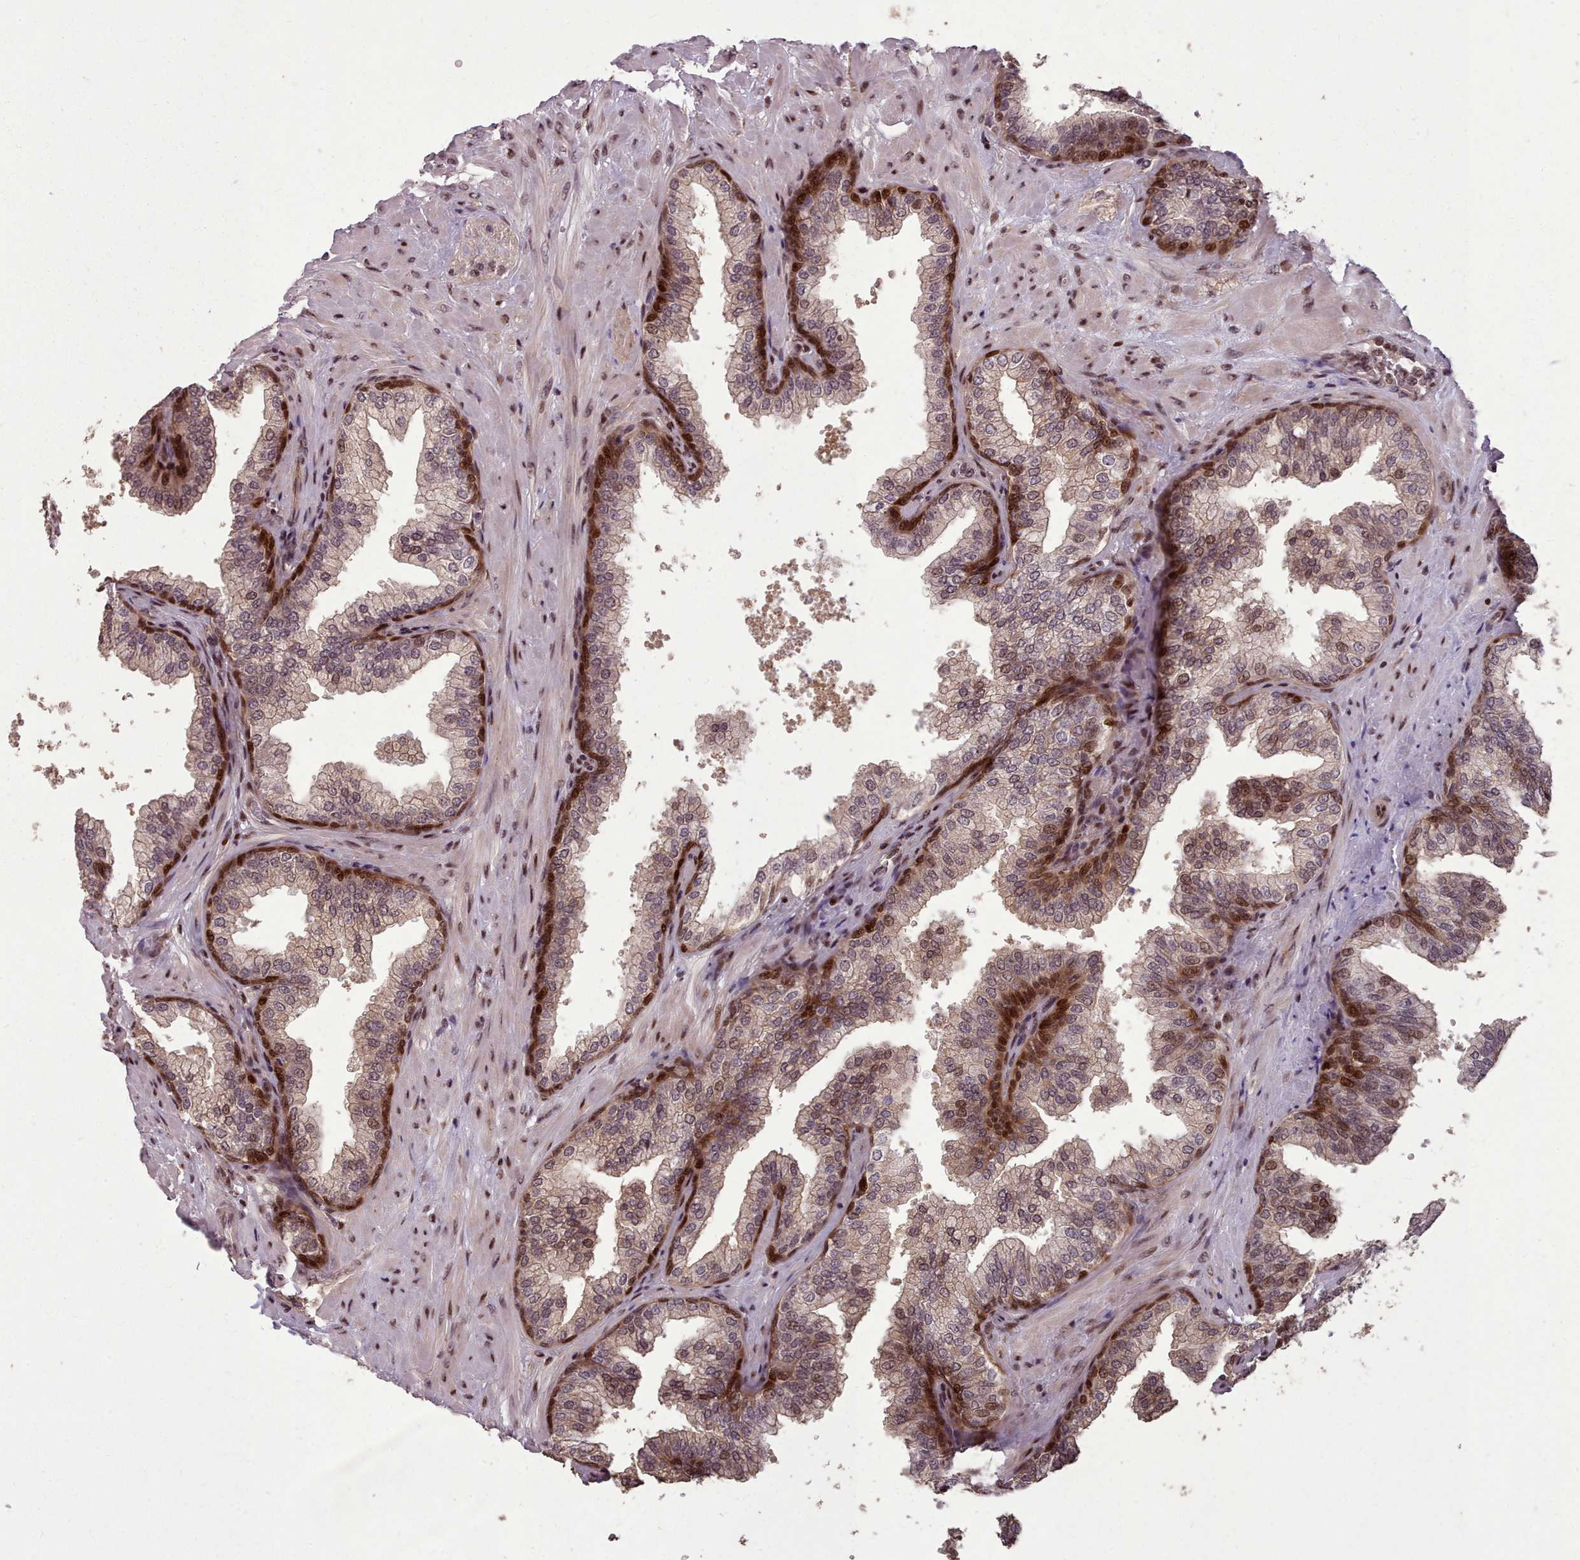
{"staining": {"intensity": "moderate", "quantity": "25%-75%", "location": "cytoplasmic/membranous,nuclear"}, "tissue": "prostate", "cell_type": "Glandular cells", "image_type": "normal", "snomed": [{"axis": "morphology", "description": "Normal tissue, NOS"}, {"axis": "topography", "description": "Prostate"}], "caption": "High-power microscopy captured an IHC histopathology image of normal prostate, revealing moderate cytoplasmic/membranous,nuclear expression in about 25%-75% of glandular cells.", "gene": "ENSA", "patient": {"sex": "male", "age": 60}}